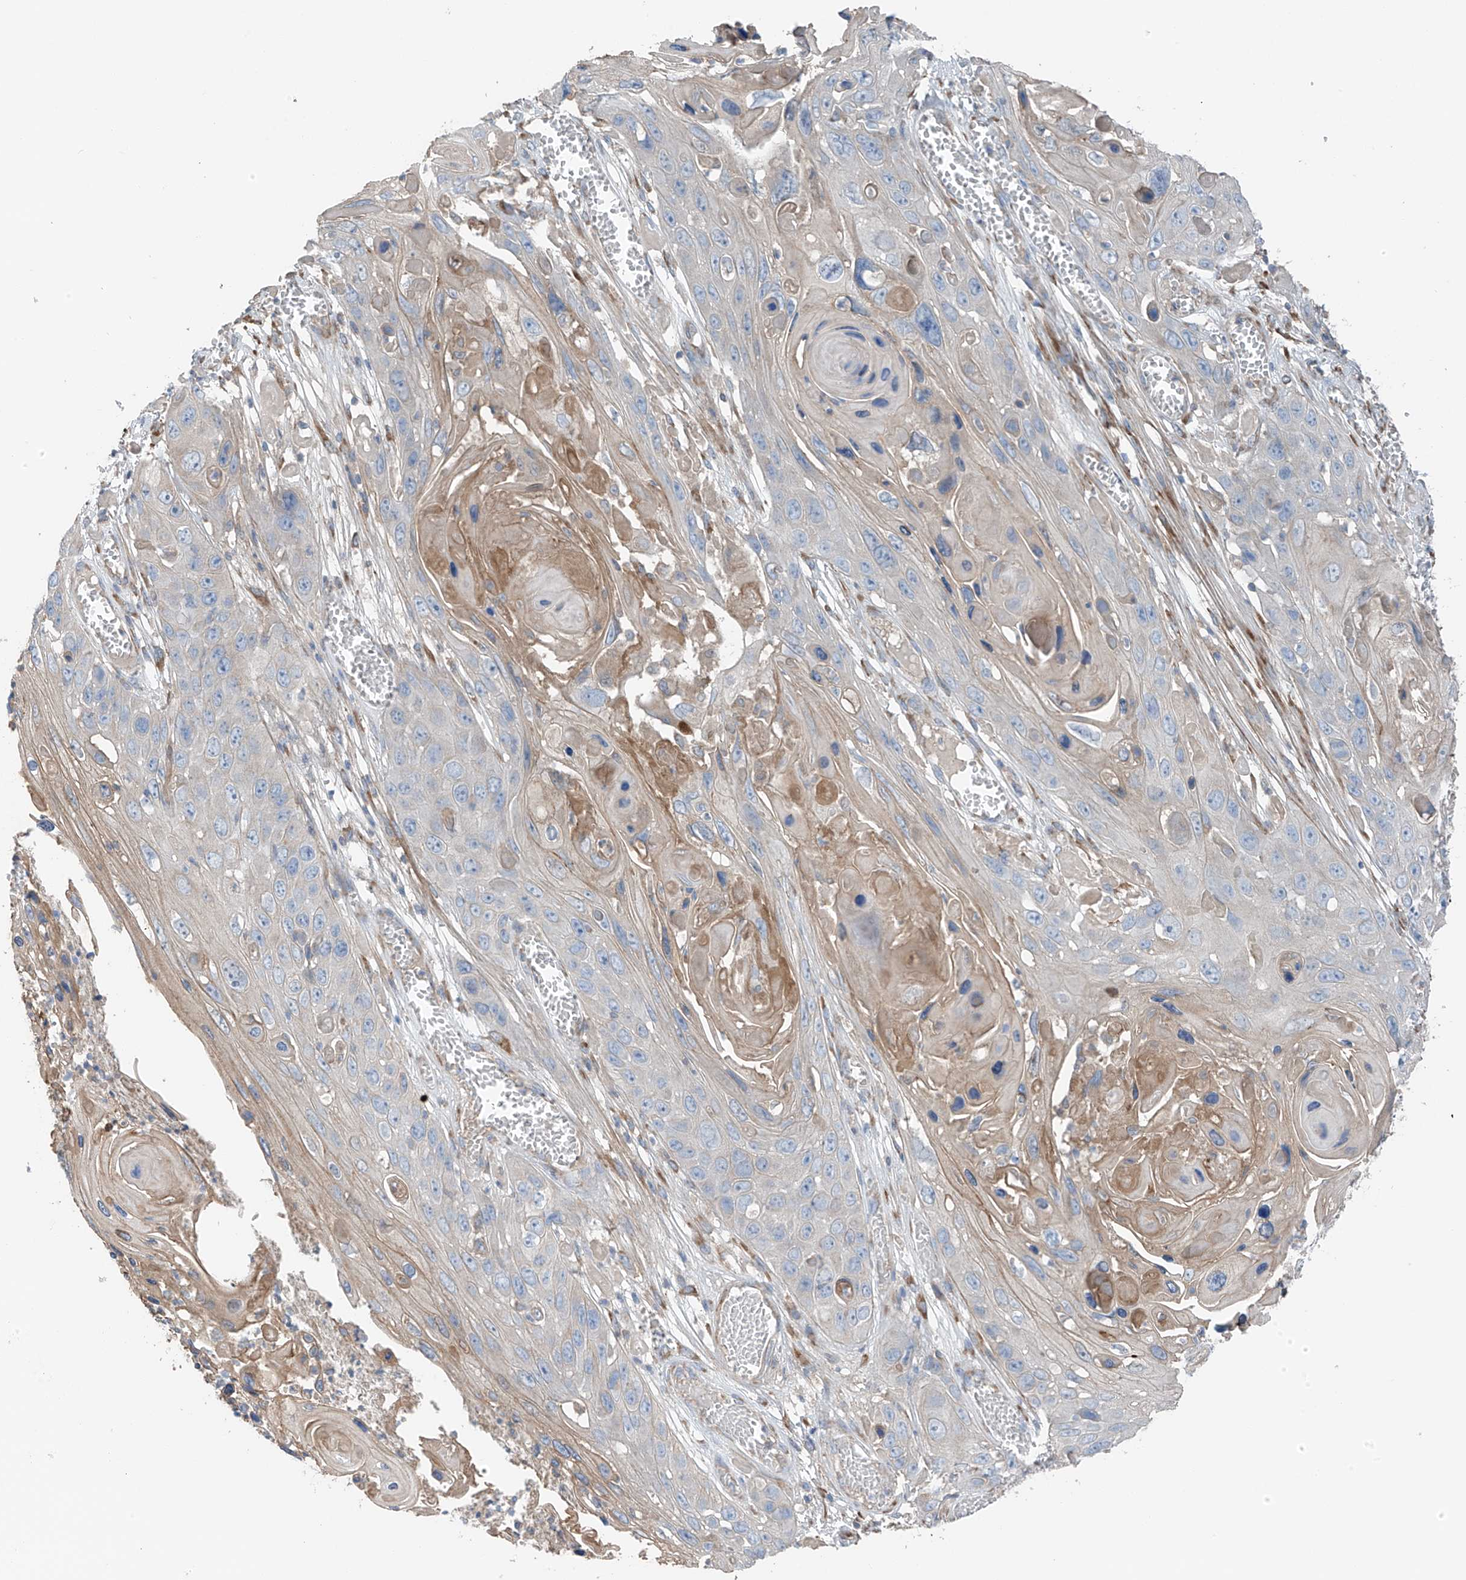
{"staining": {"intensity": "negative", "quantity": "none", "location": "none"}, "tissue": "skin cancer", "cell_type": "Tumor cells", "image_type": "cancer", "snomed": [{"axis": "morphology", "description": "Squamous cell carcinoma, NOS"}, {"axis": "topography", "description": "Skin"}], "caption": "Protein analysis of skin cancer (squamous cell carcinoma) displays no significant expression in tumor cells.", "gene": "GALNTL6", "patient": {"sex": "male", "age": 55}}